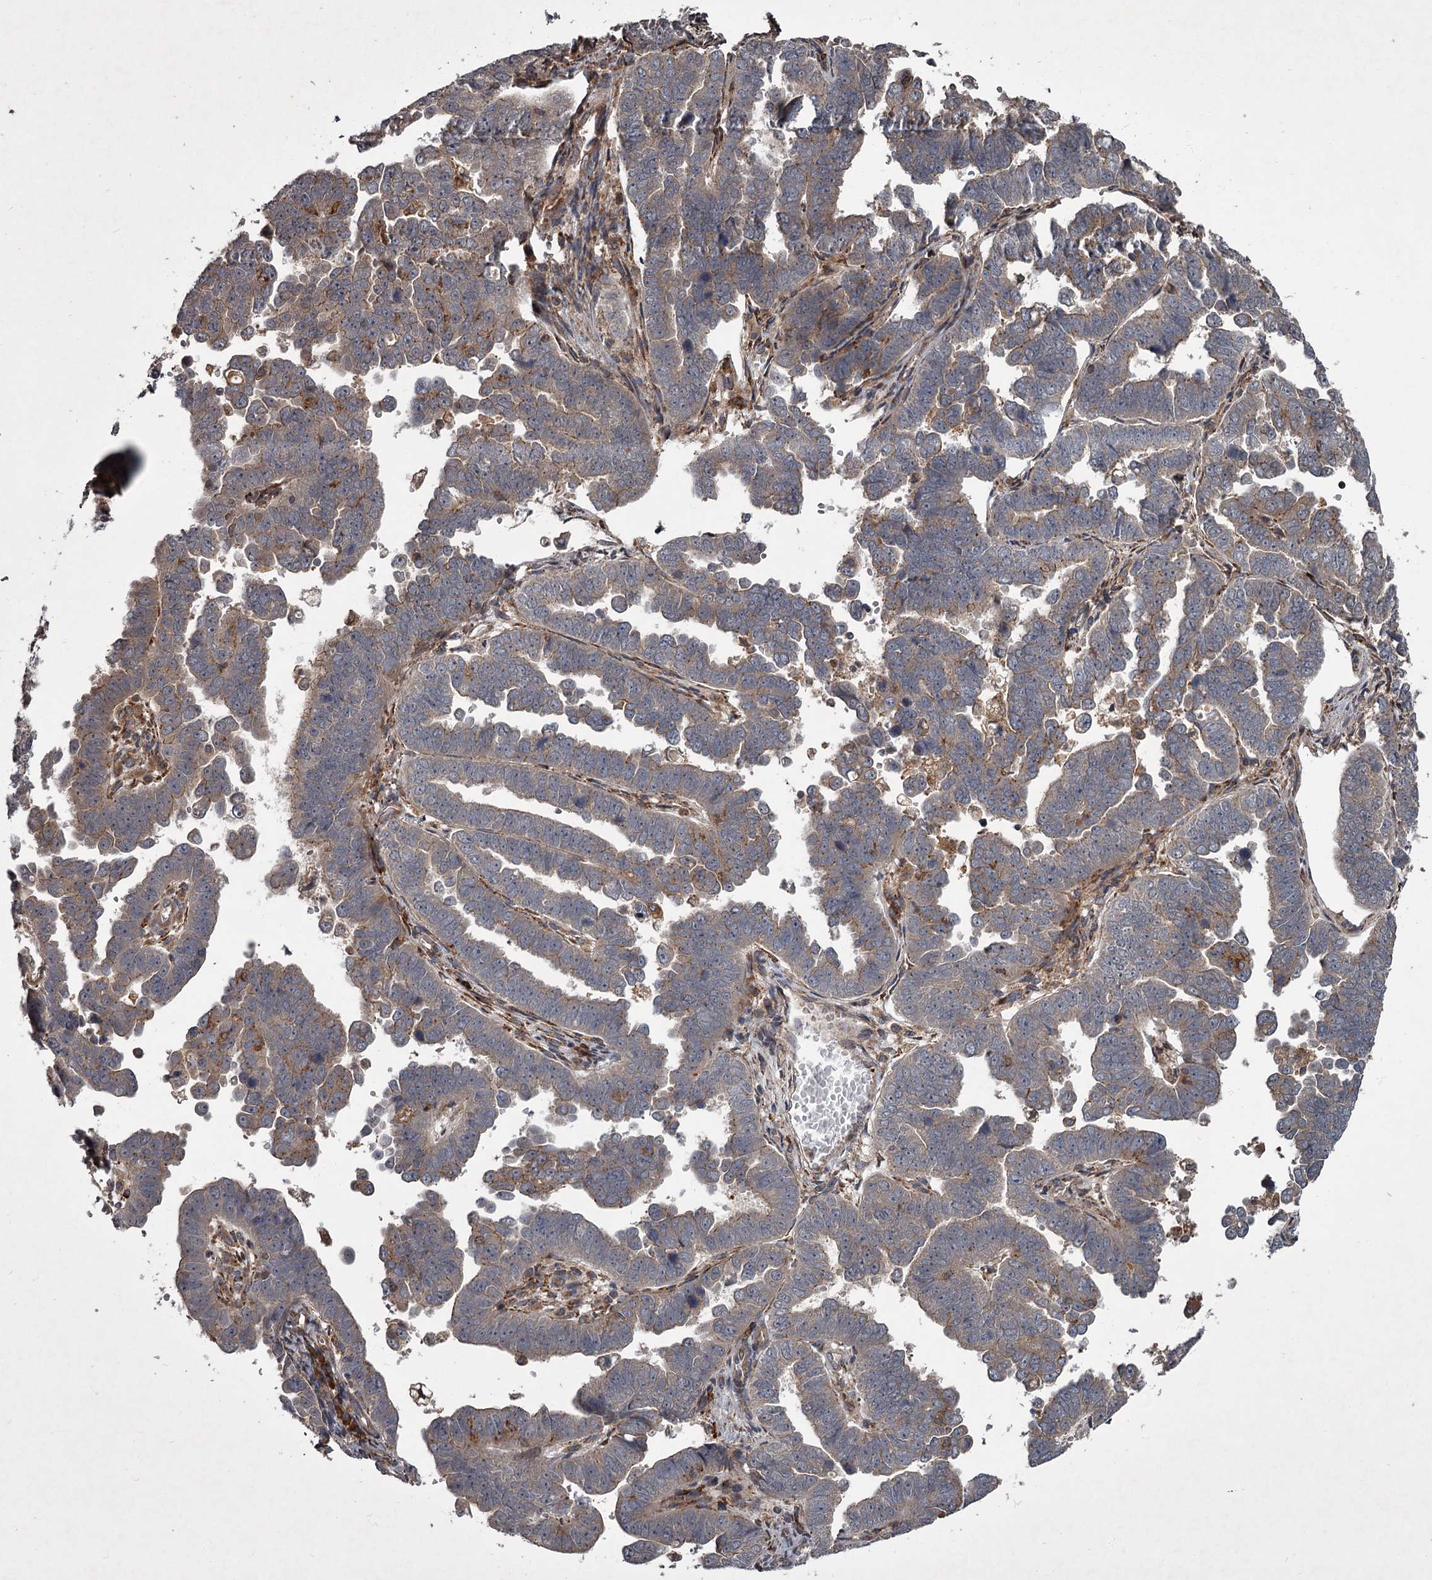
{"staining": {"intensity": "weak", "quantity": "25%-75%", "location": "cytoplasmic/membranous"}, "tissue": "endometrial cancer", "cell_type": "Tumor cells", "image_type": "cancer", "snomed": [{"axis": "morphology", "description": "Adenocarcinoma, NOS"}, {"axis": "topography", "description": "Endometrium"}], "caption": "Weak cytoplasmic/membranous positivity is identified in approximately 25%-75% of tumor cells in adenocarcinoma (endometrial).", "gene": "UNC93B1", "patient": {"sex": "female", "age": 75}}